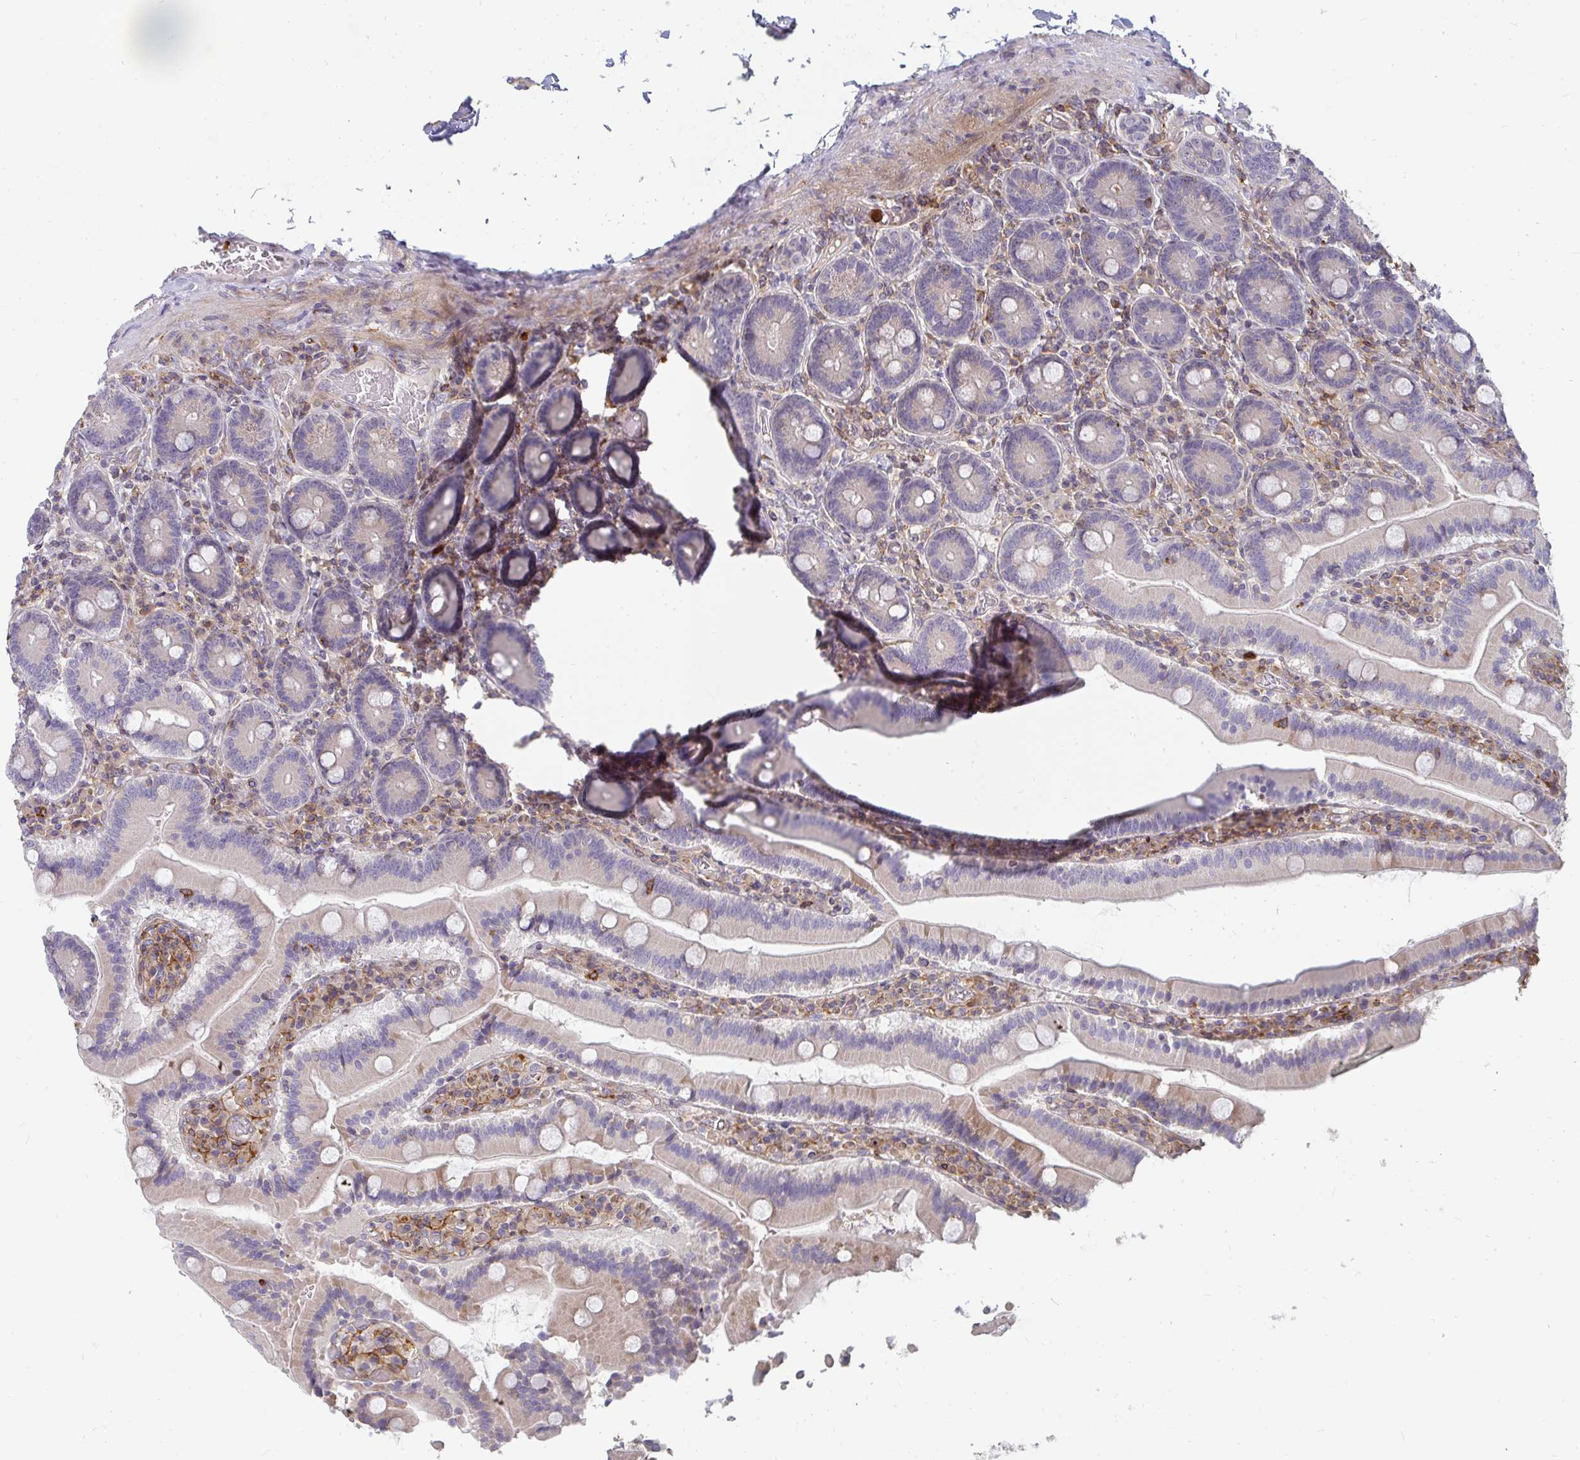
{"staining": {"intensity": "weak", "quantity": "25%-75%", "location": "cytoplasmic/membranous"}, "tissue": "duodenum", "cell_type": "Glandular cells", "image_type": "normal", "snomed": [{"axis": "morphology", "description": "Normal tissue, NOS"}, {"axis": "topography", "description": "Duodenum"}], "caption": "The immunohistochemical stain labels weak cytoplasmic/membranous expression in glandular cells of unremarkable duodenum.", "gene": "CSF3R", "patient": {"sex": "female", "age": 62}}